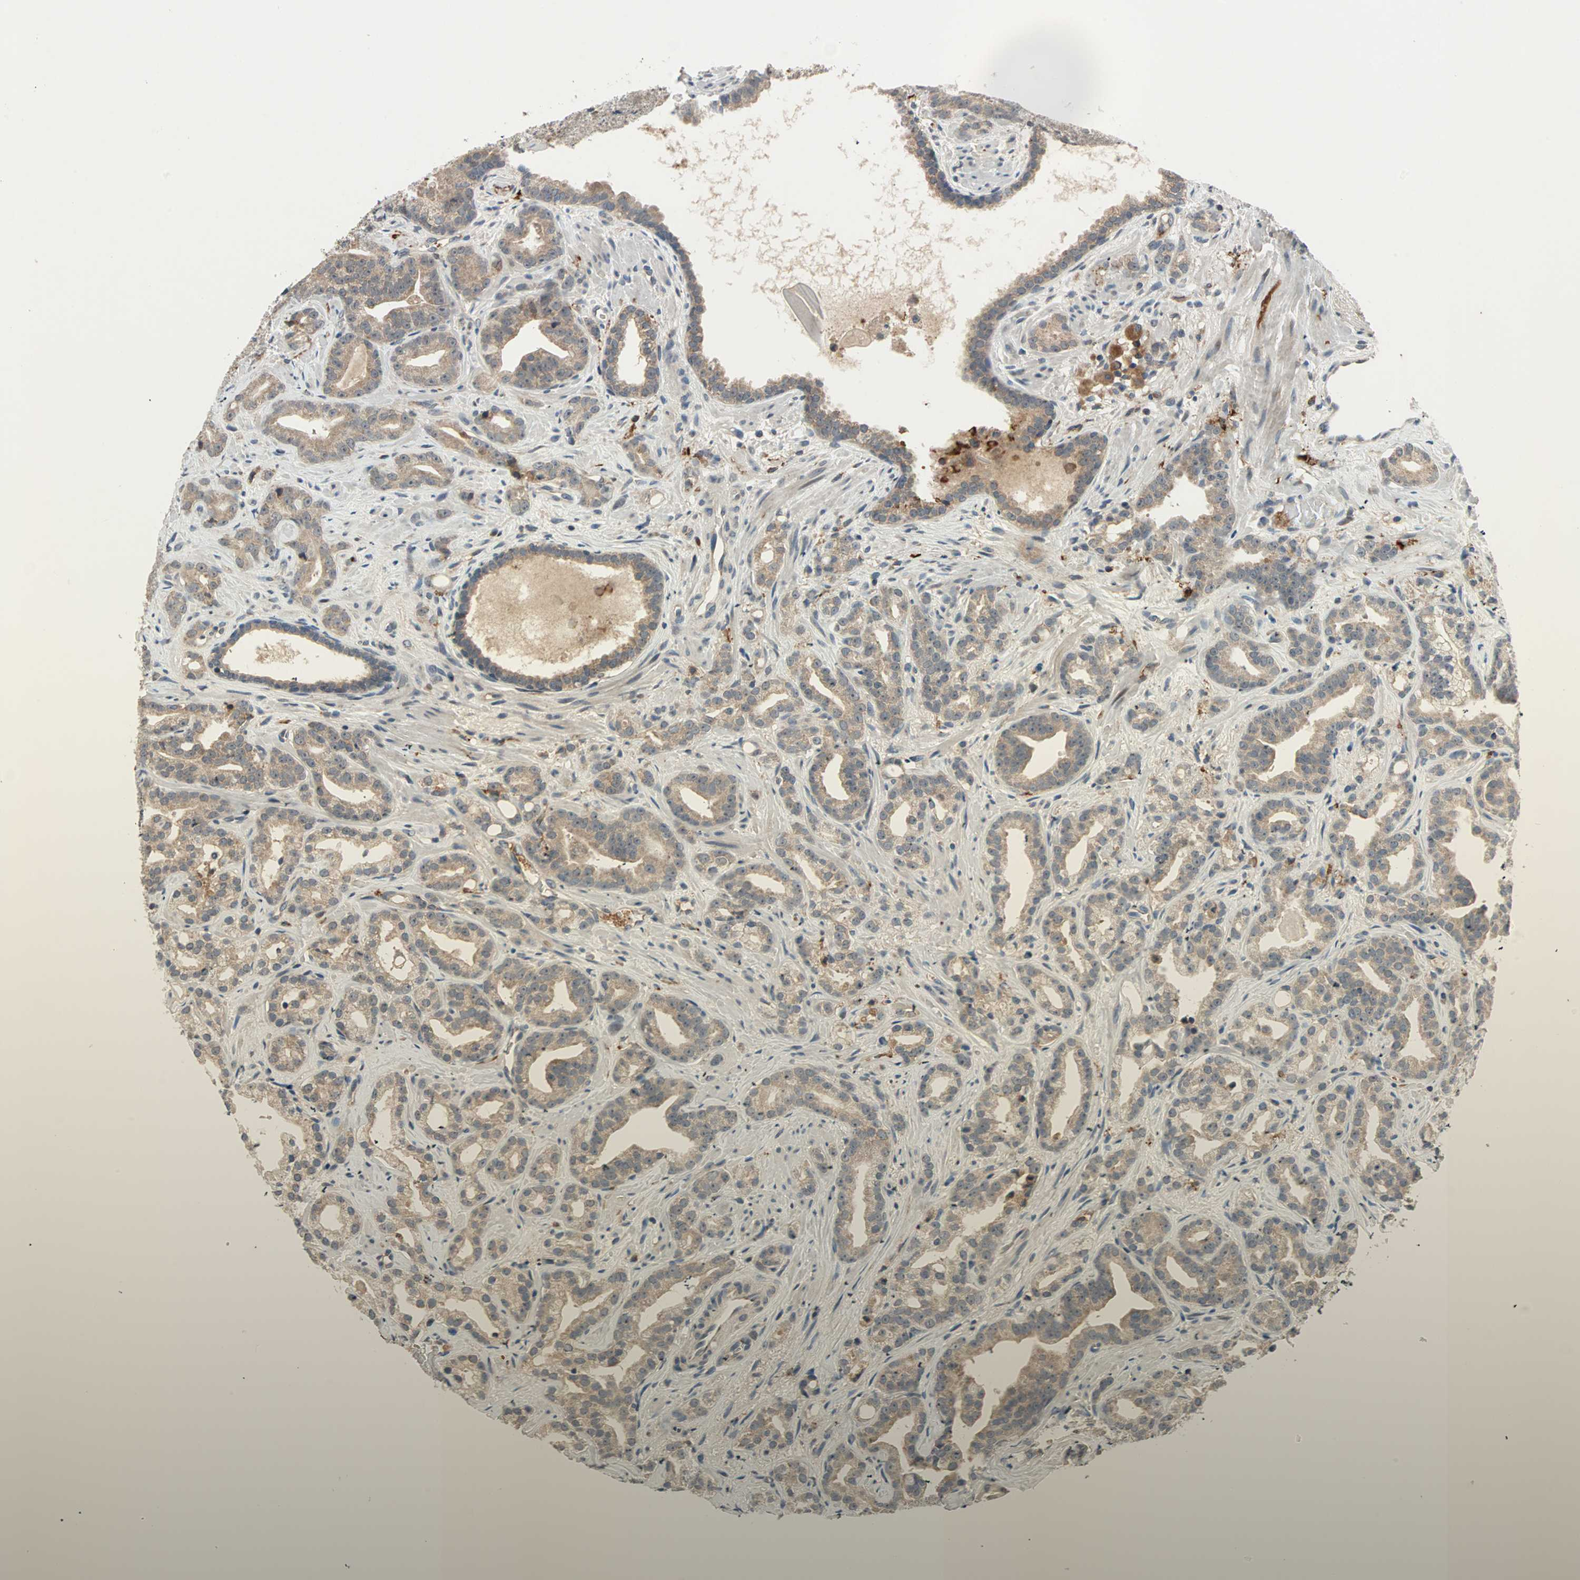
{"staining": {"intensity": "weak", "quantity": "25%-75%", "location": "cytoplasmic/membranous"}, "tissue": "prostate cancer", "cell_type": "Tumor cells", "image_type": "cancer", "snomed": [{"axis": "morphology", "description": "Adenocarcinoma, Low grade"}, {"axis": "topography", "description": "Prostate"}], "caption": "The histopathology image displays a brown stain indicating the presence of a protein in the cytoplasmic/membranous of tumor cells in prostate cancer (low-grade adenocarcinoma). Immunohistochemistry (ihc) stains the protein of interest in brown and the nuclei are stained blue.", "gene": "PROS1", "patient": {"sex": "male", "age": 63}}